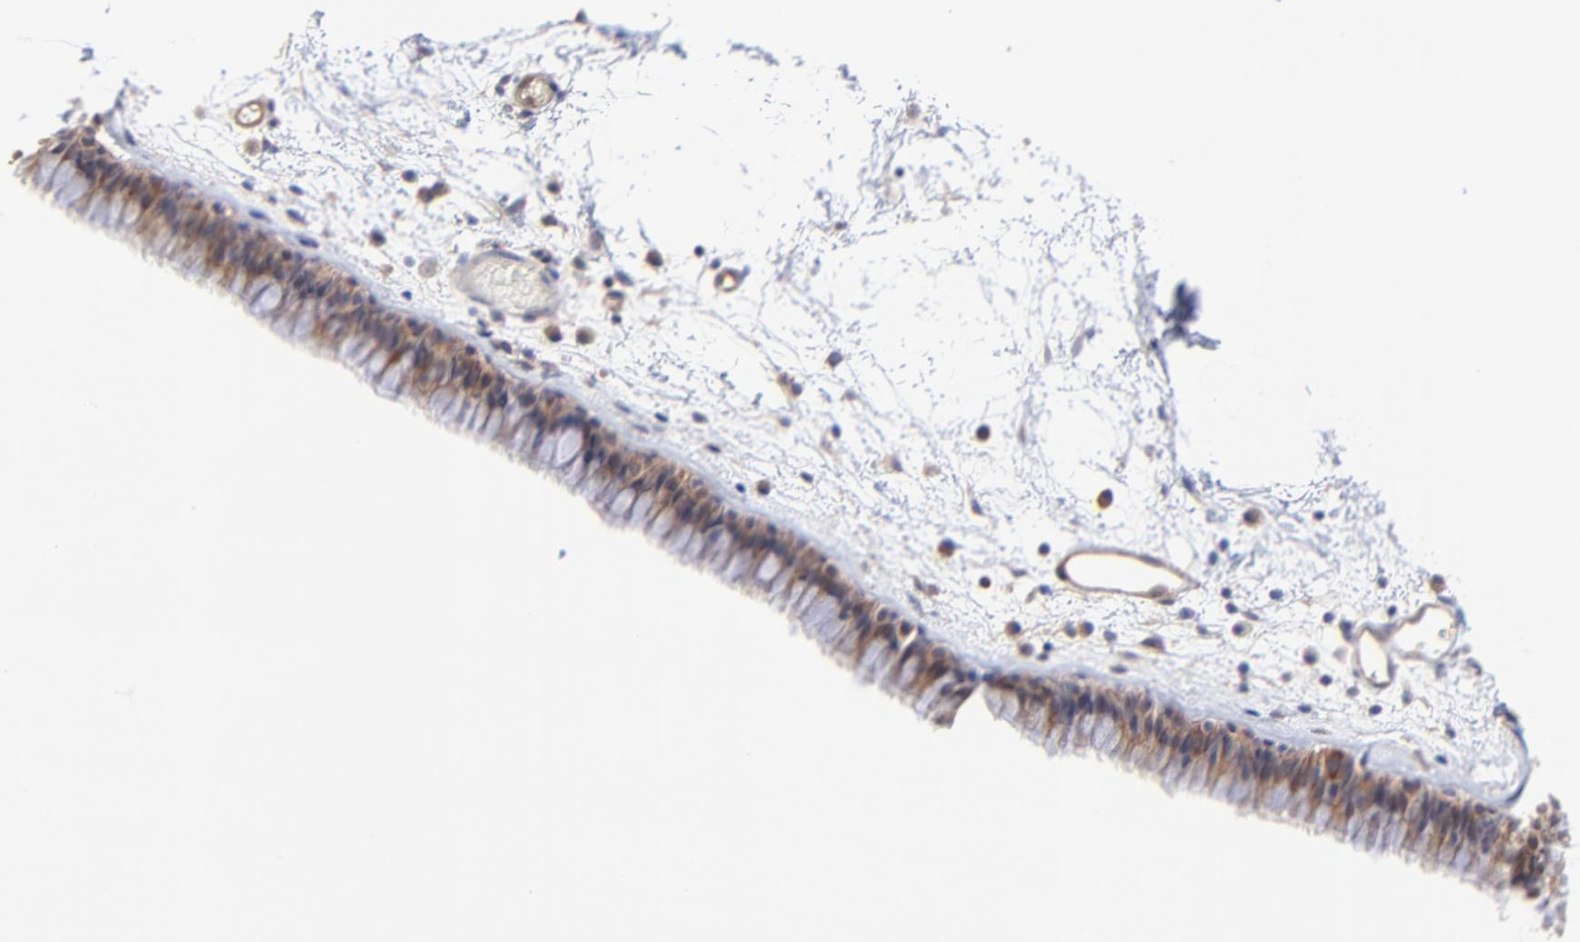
{"staining": {"intensity": "weak", "quantity": ">75%", "location": "cytoplasmic/membranous"}, "tissue": "nasopharynx", "cell_type": "Respiratory epithelial cells", "image_type": "normal", "snomed": [{"axis": "morphology", "description": "Normal tissue, NOS"}, {"axis": "morphology", "description": "Inflammation, NOS"}, {"axis": "topography", "description": "Nasopharynx"}], "caption": "Protein staining of normal nasopharynx displays weak cytoplasmic/membranous staining in about >75% of respiratory epithelial cells. (brown staining indicates protein expression, while blue staining denotes nuclei).", "gene": "GART", "patient": {"sex": "male", "age": 48}}